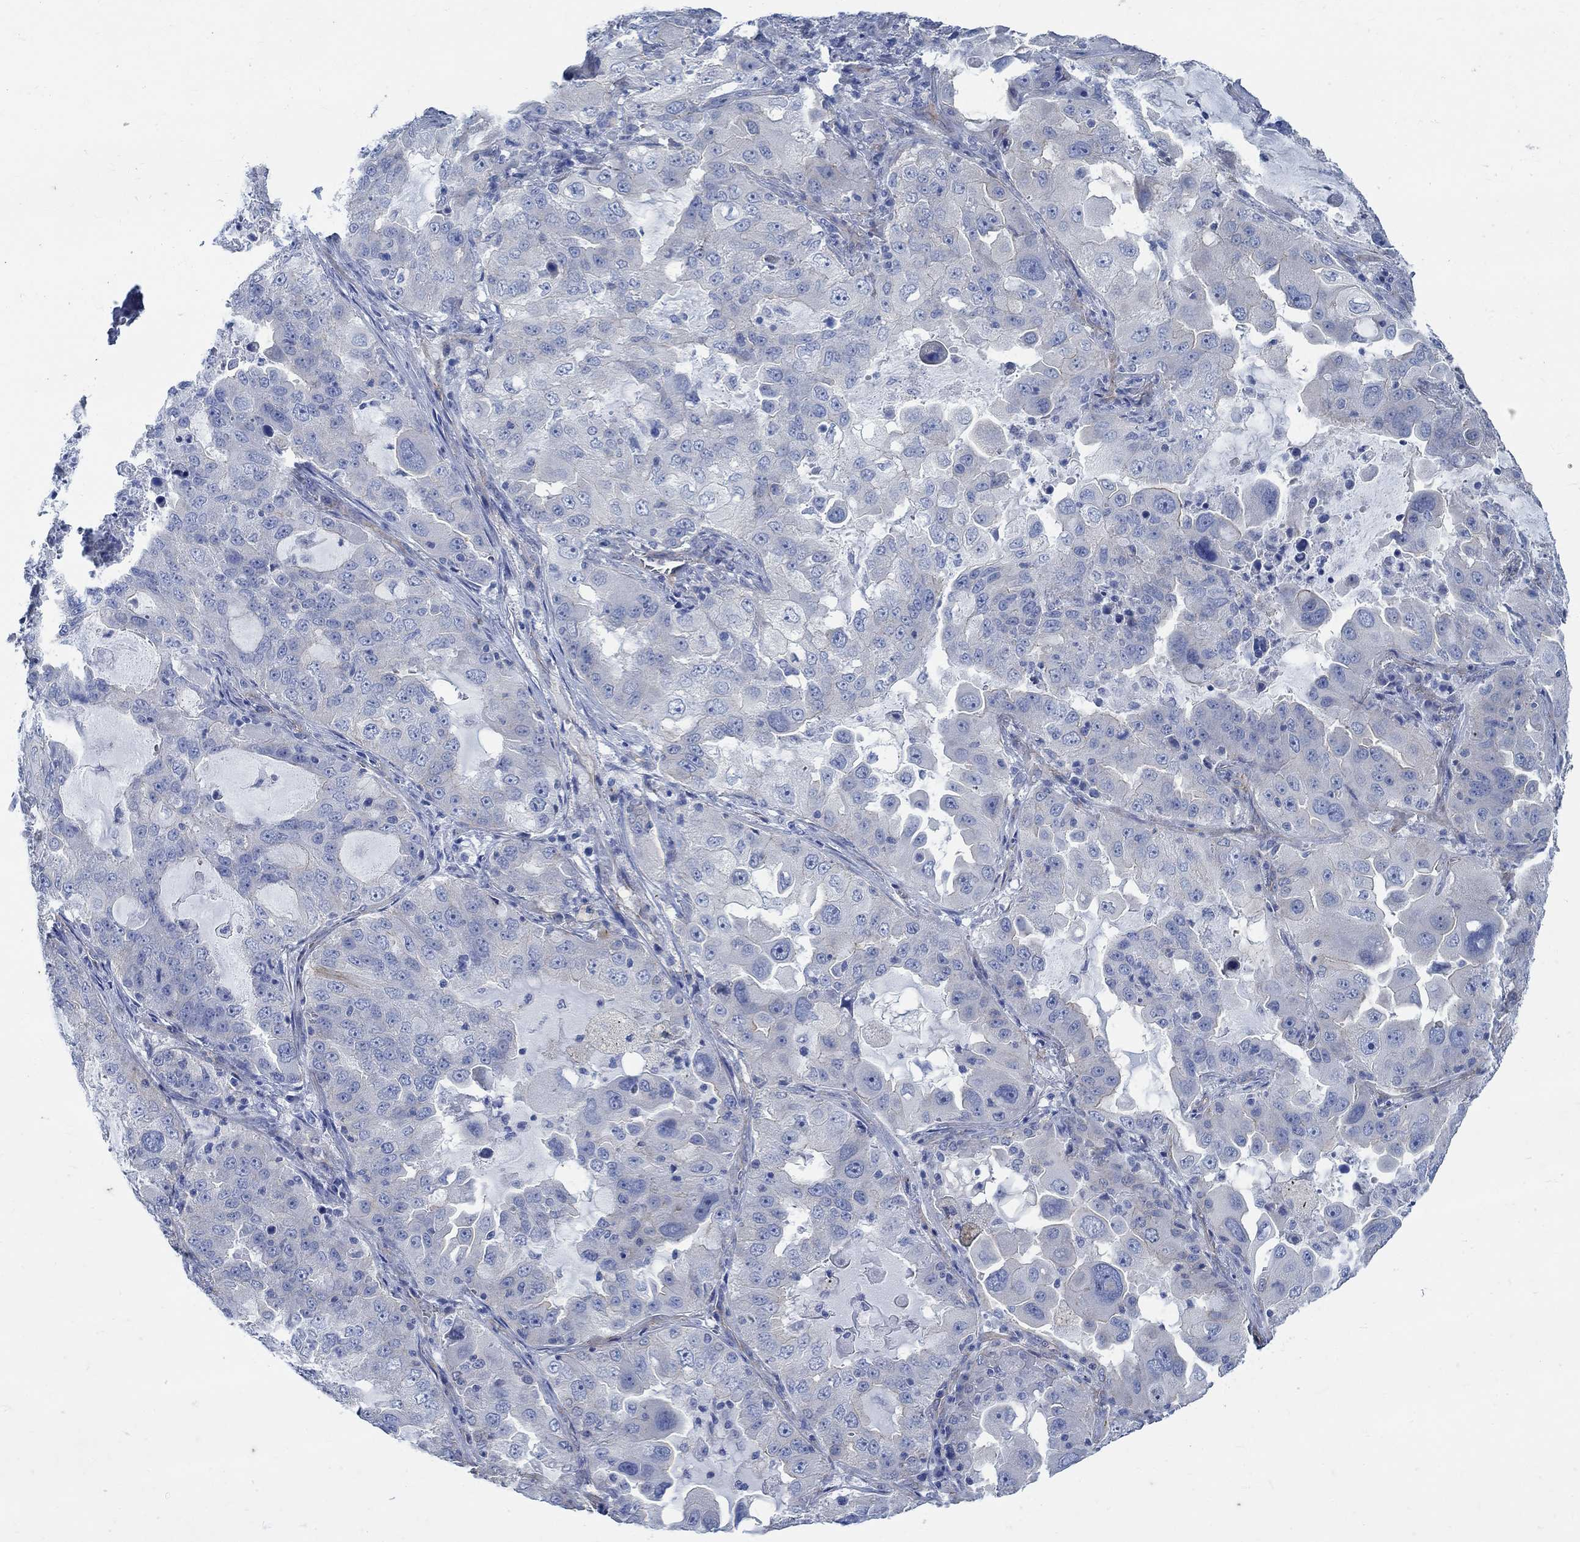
{"staining": {"intensity": "negative", "quantity": "none", "location": "none"}, "tissue": "lung cancer", "cell_type": "Tumor cells", "image_type": "cancer", "snomed": [{"axis": "morphology", "description": "Adenocarcinoma, NOS"}, {"axis": "topography", "description": "Lung"}], "caption": "There is no significant expression in tumor cells of lung cancer (adenocarcinoma).", "gene": "TMEM198", "patient": {"sex": "female", "age": 61}}